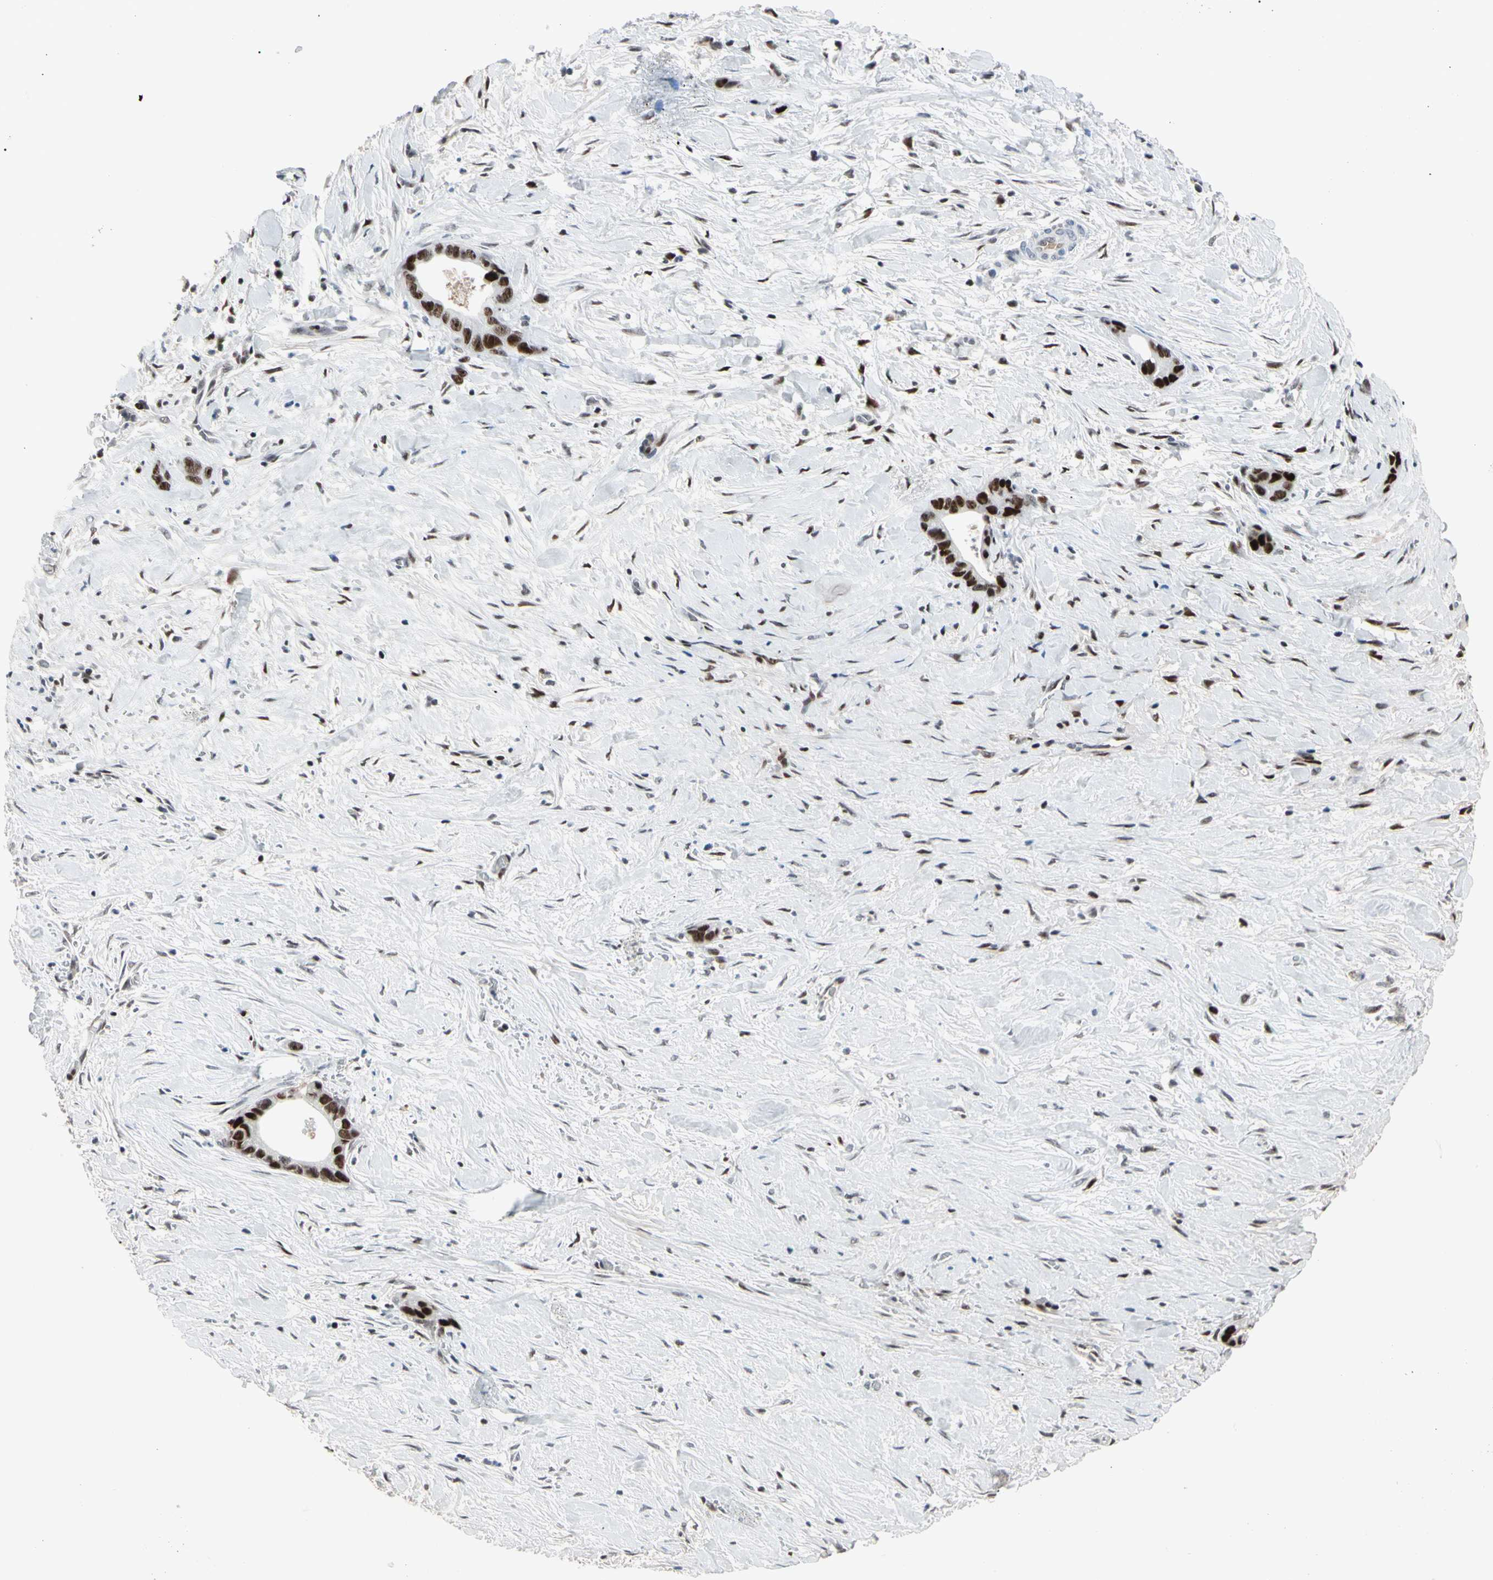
{"staining": {"intensity": "strong", "quantity": ">75%", "location": "nuclear"}, "tissue": "liver cancer", "cell_type": "Tumor cells", "image_type": "cancer", "snomed": [{"axis": "morphology", "description": "Cholangiocarcinoma"}, {"axis": "topography", "description": "Liver"}], "caption": "Human liver cholangiocarcinoma stained for a protein (brown) demonstrates strong nuclear positive positivity in about >75% of tumor cells.", "gene": "FOXO3", "patient": {"sex": "female", "age": 55}}